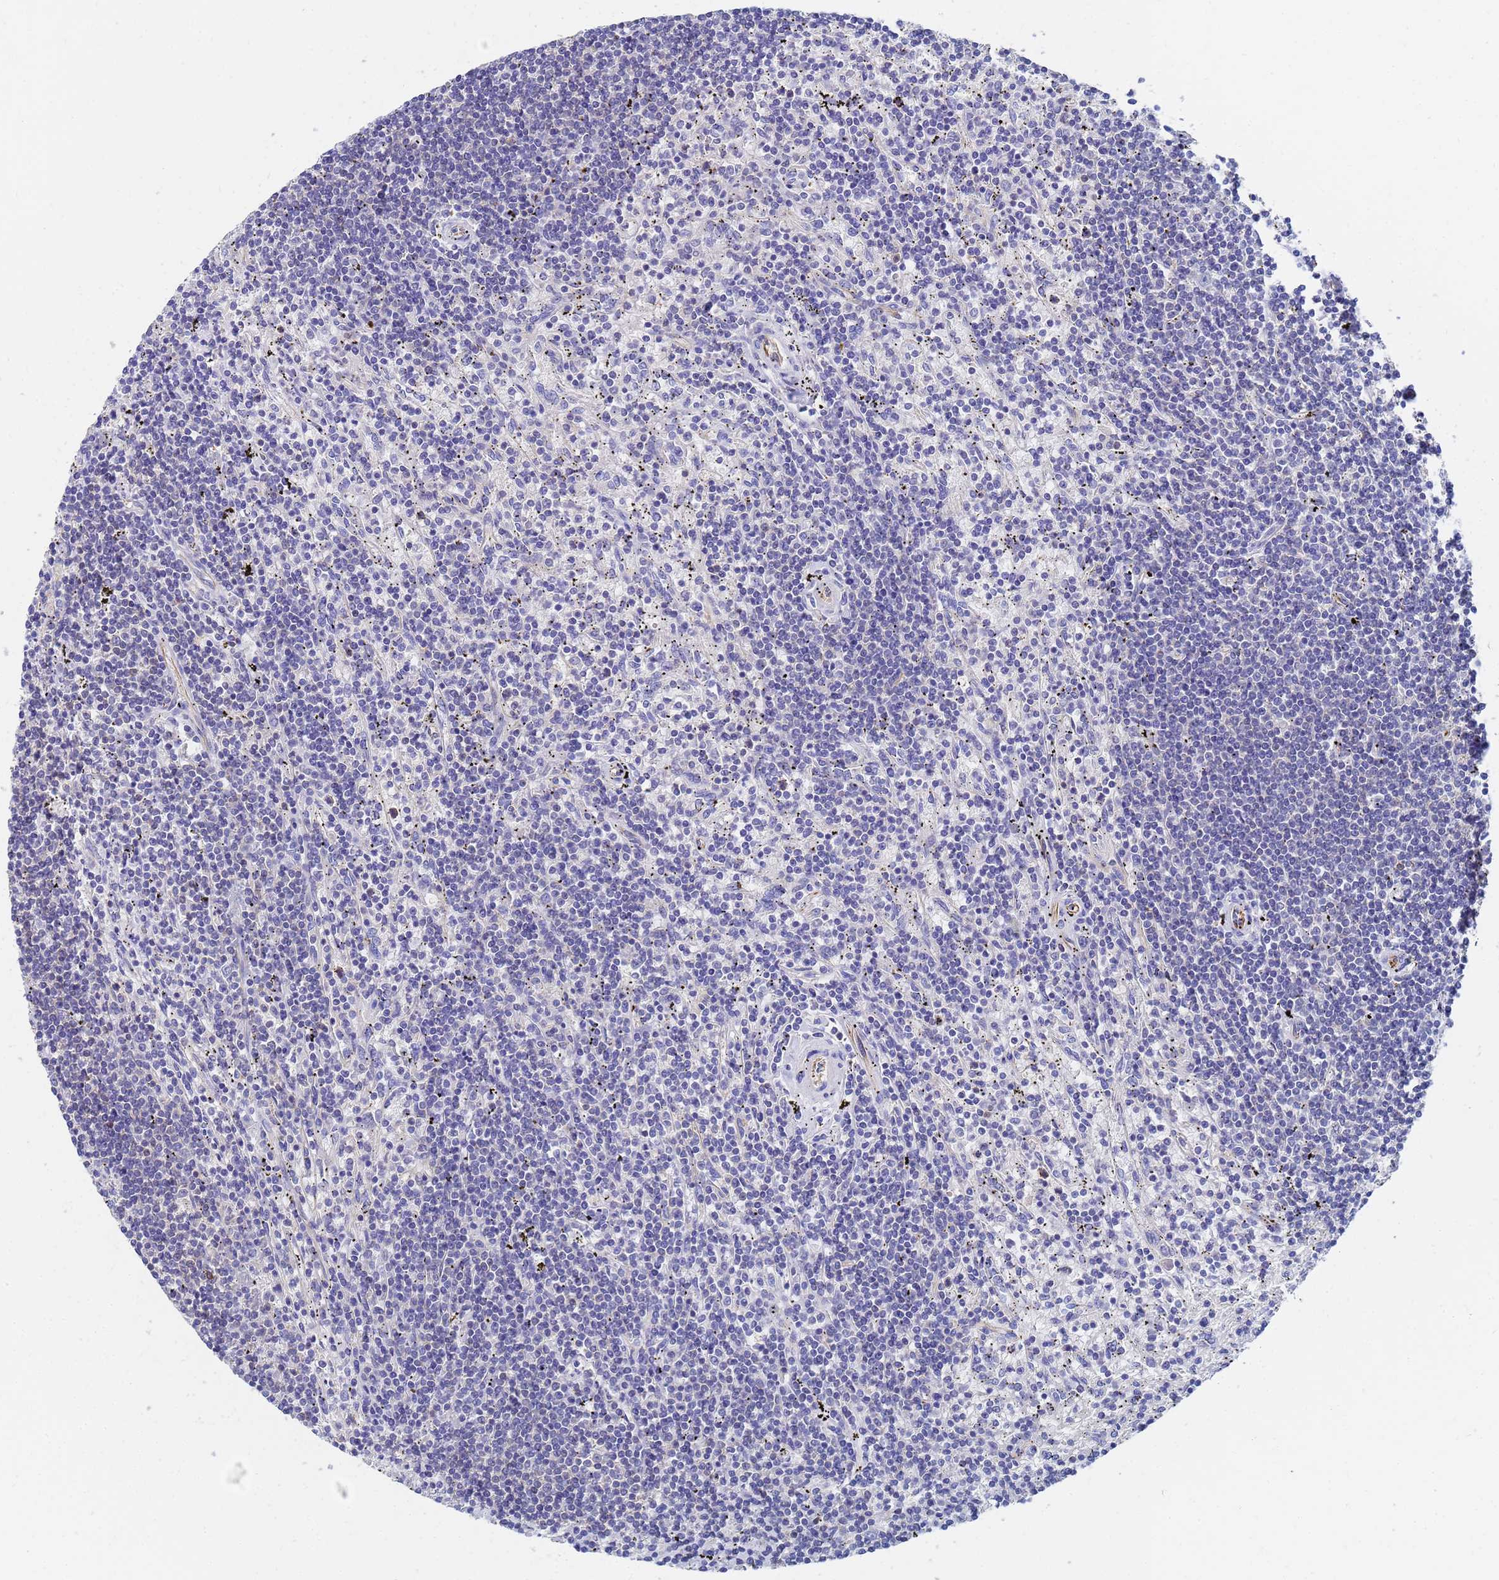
{"staining": {"intensity": "negative", "quantity": "none", "location": "none"}, "tissue": "lymphoma", "cell_type": "Tumor cells", "image_type": "cancer", "snomed": [{"axis": "morphology", "description": "Malignant lymphoma, non-Hodgkin's type, Low grade"}, {"axis": "topography", "description": "Spleen"}], "caption": "Immunohistochemical staining of human lymphoma displays no significant positivity in tumor cells.", "gene": "GCHFR", "patient": {"sex": "male", "age": 76}}